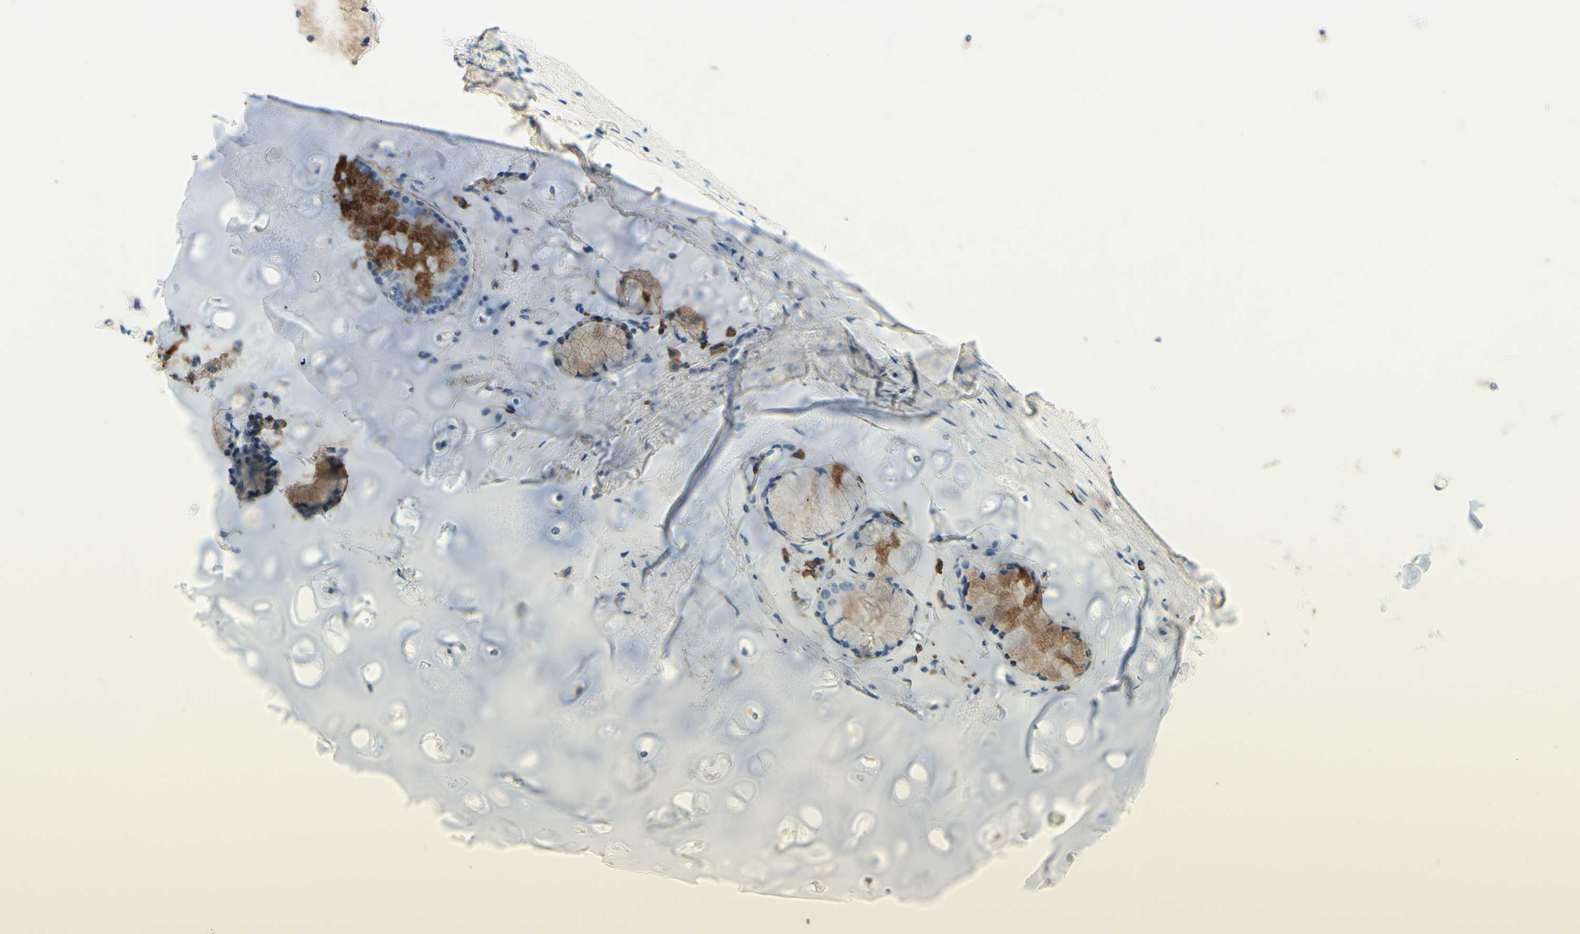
{"staining": {"intensity": "negative", "quantity": "none", "location": "none"}, "tissue": "adipose tissue", "cell_type": "Adipocytes", "image_type": "normal", "snomed": [{"axis": "morphology", "description": "Normal tissue, NOS"}, {"axis": "topography", "description": "Bronchus"}], "caption": "High power microscopy histopathology image of an immunohistochemistry (IHC) image of normal adipose tissue, revealing no significant staining in adipocytes.", "gene": "PASD1", "patient": {"sex": "female", "age": 73}}